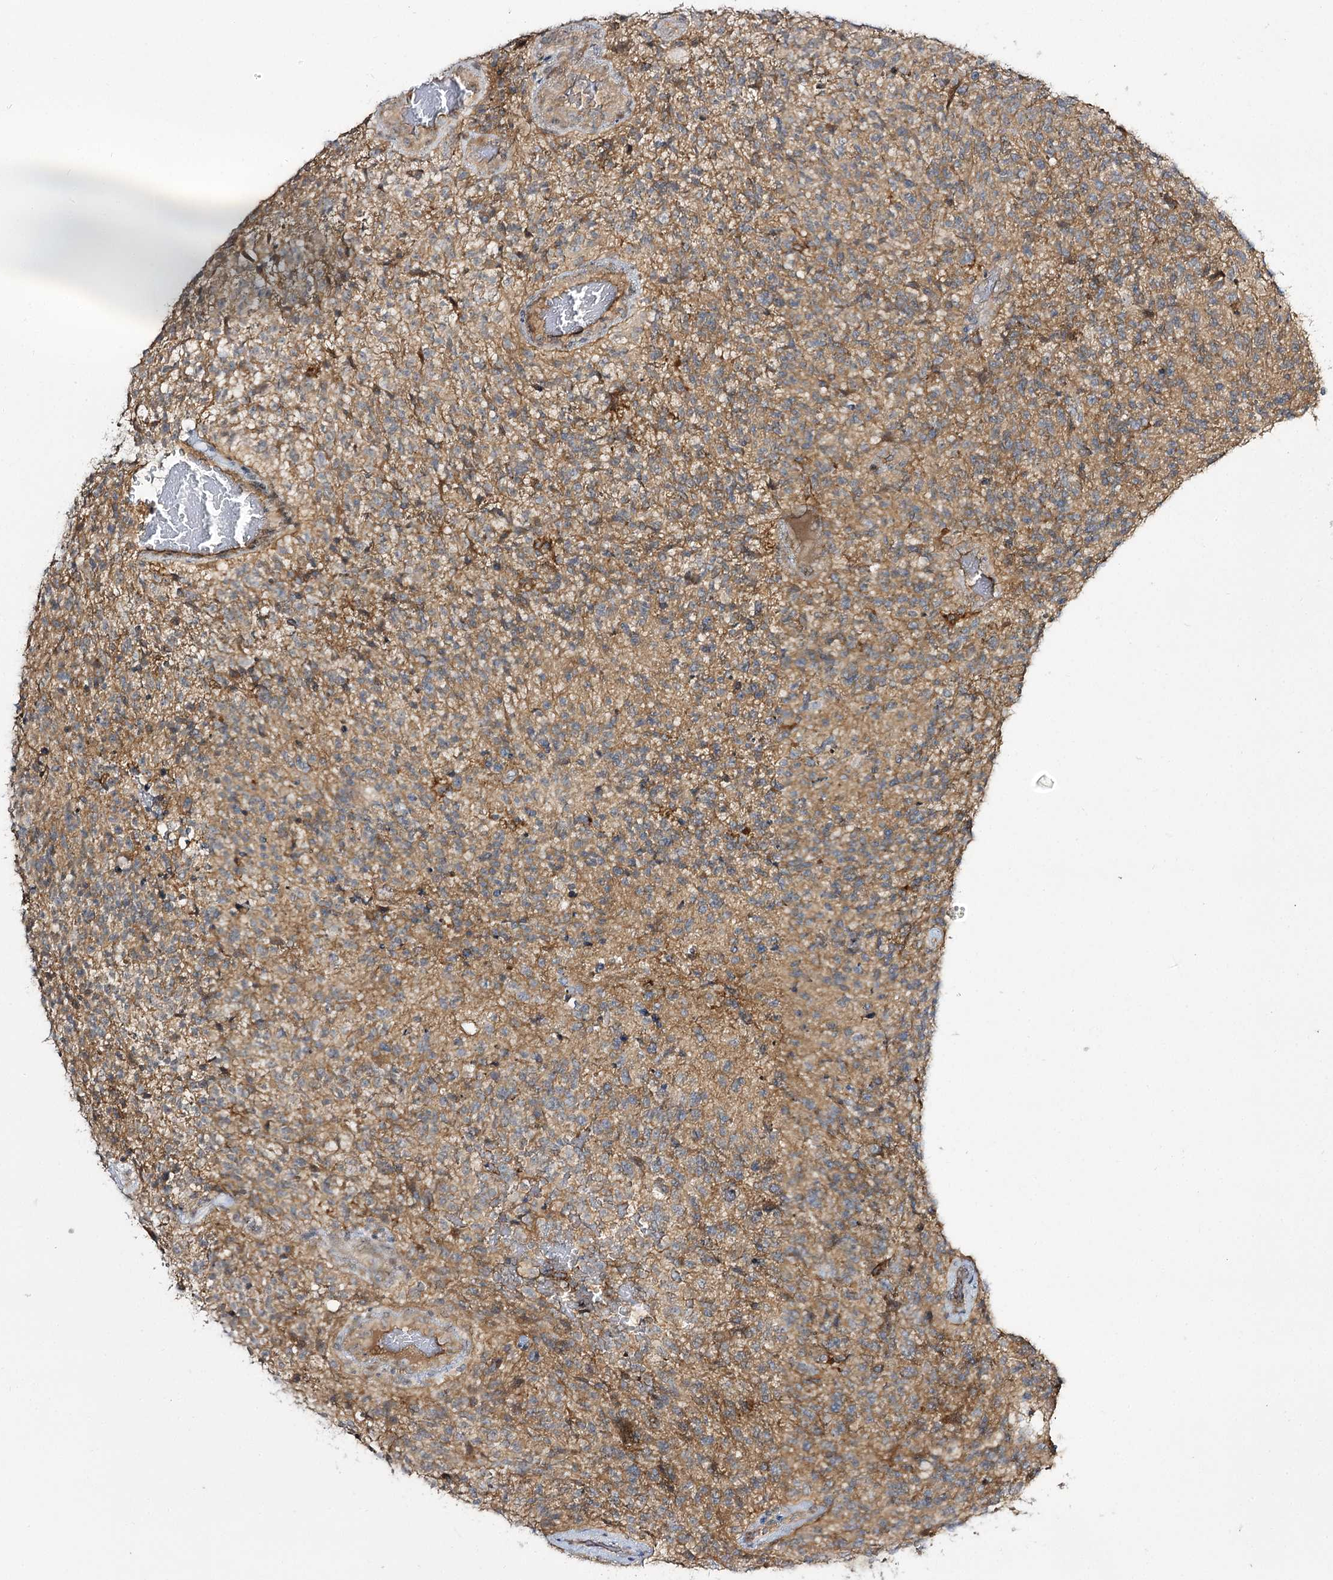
{"staining": {"intensity": "moderate", "quantity": ">75%", "location": "cytoplasmic/membranous"}, "tissue": "glioma", "cell_type": "Tumor cells", "image_type": "cancer", "snomed": [{"axis": "morphology", "description": "Glioma, malignant, High grade"}, {"axis": "topography", "description": "Brain"}], "caption": "Immunohistochemical staining of glioma reveals medium levels of moderate cytoplasmic/membranous protein expression in approximately >75% of tumor cells.", "gene": "C11orf80", "patient": {"sex": "male", "age": 56}}